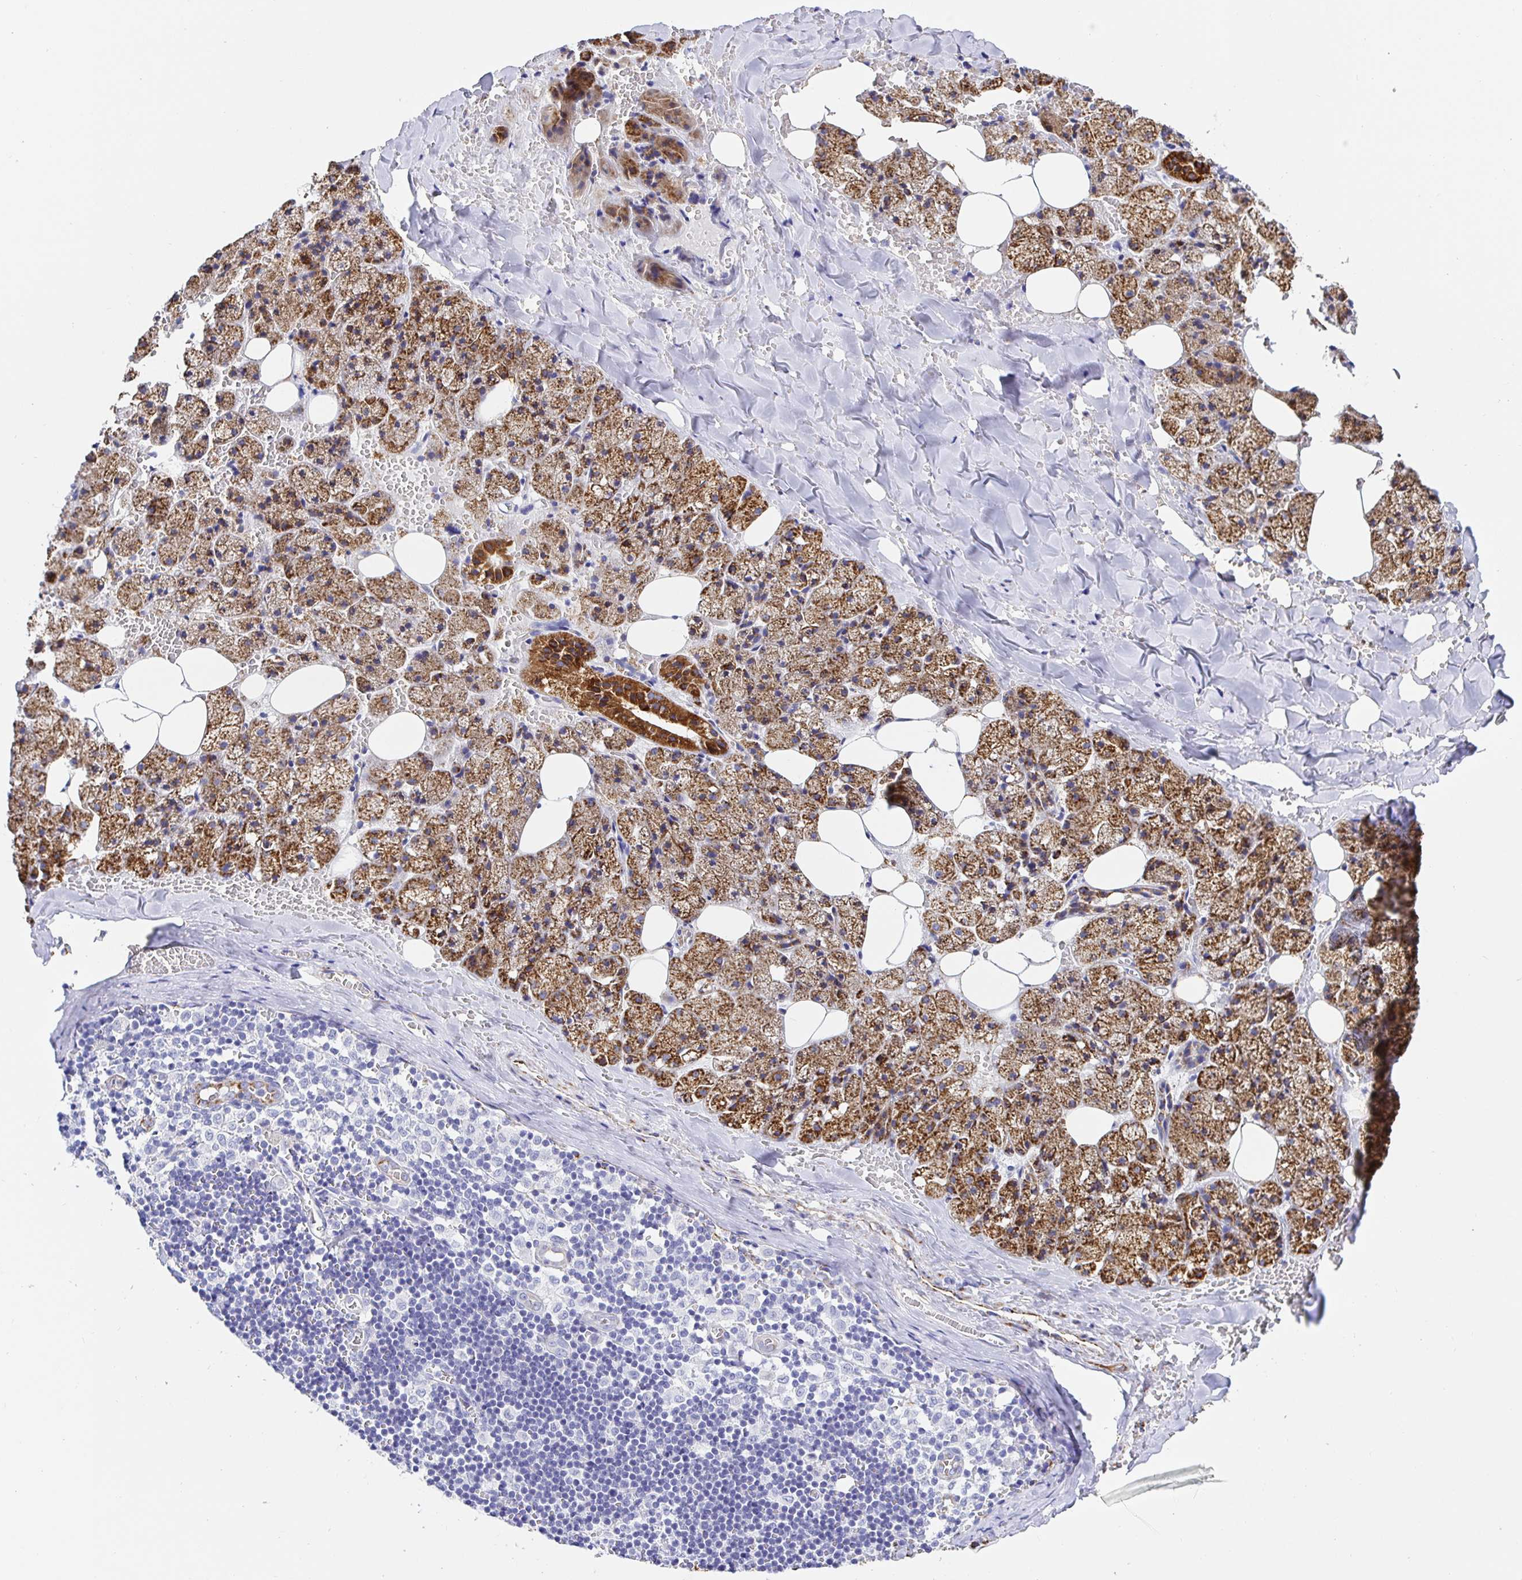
{"staining": {"intensity": "strong", "quantity": "25%-75%", "location": "cytoplasmic/membranous"}, "tissue": "salivary gland", "cell_type": "Glandular cells", "image_type": "normal", "snomed": [{"axis": "morphology", "description": "Normal tissue, NOS"}, {"axis": "topography", "description": "Salivary gland"}, {"axis": "topography", "description": "Peripheral nerve tissue"}], "caption": "A high-resolution photomicrograph shows immunohistochemistry (IHC) staining of normal salivary gland, which exhibits strong cytoplasmic/membranous staining in about 25%-75% of glandular cells.", "gene": "MAOA", "patient": {"sex": "male", "age": 38}}